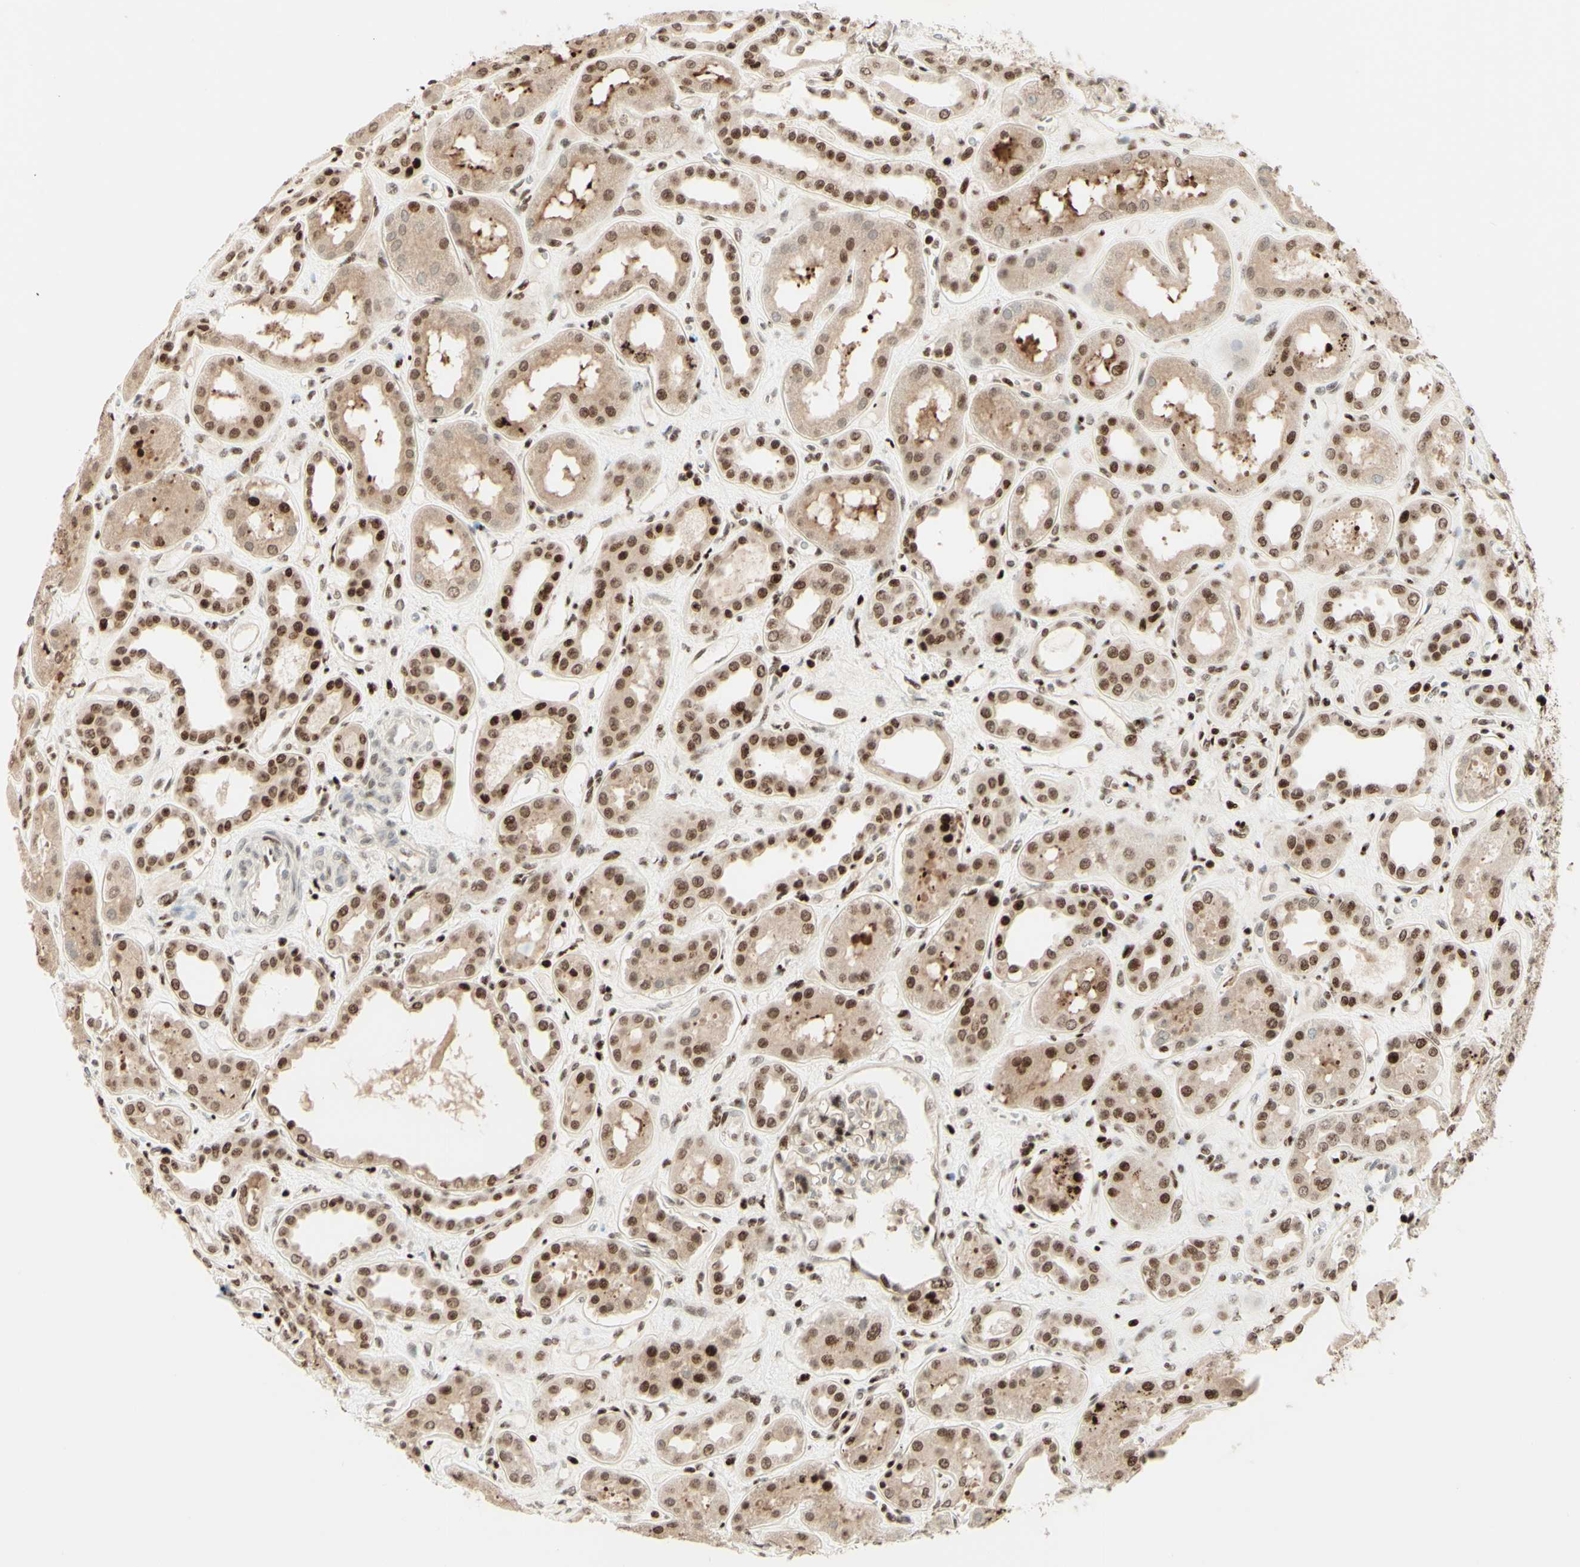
{"staining": {"intensity": "negative", "quantity": "none", "location": "none"}, "tissue": "kidney", "cell_type": "Cells in glomeruli", "image_type": "normal", "snomed": [{"axis": "morphology", "description": "Normal tissue, NOS"}, {"axis": "topography", "description": "Kidney"}], "caption": "A micrograph of kidney stained for a protein demonstrates no brown staining in cells in glomeruli.", "gene": "CDKL5", "patient": {"sex": "male", "age": 59}}